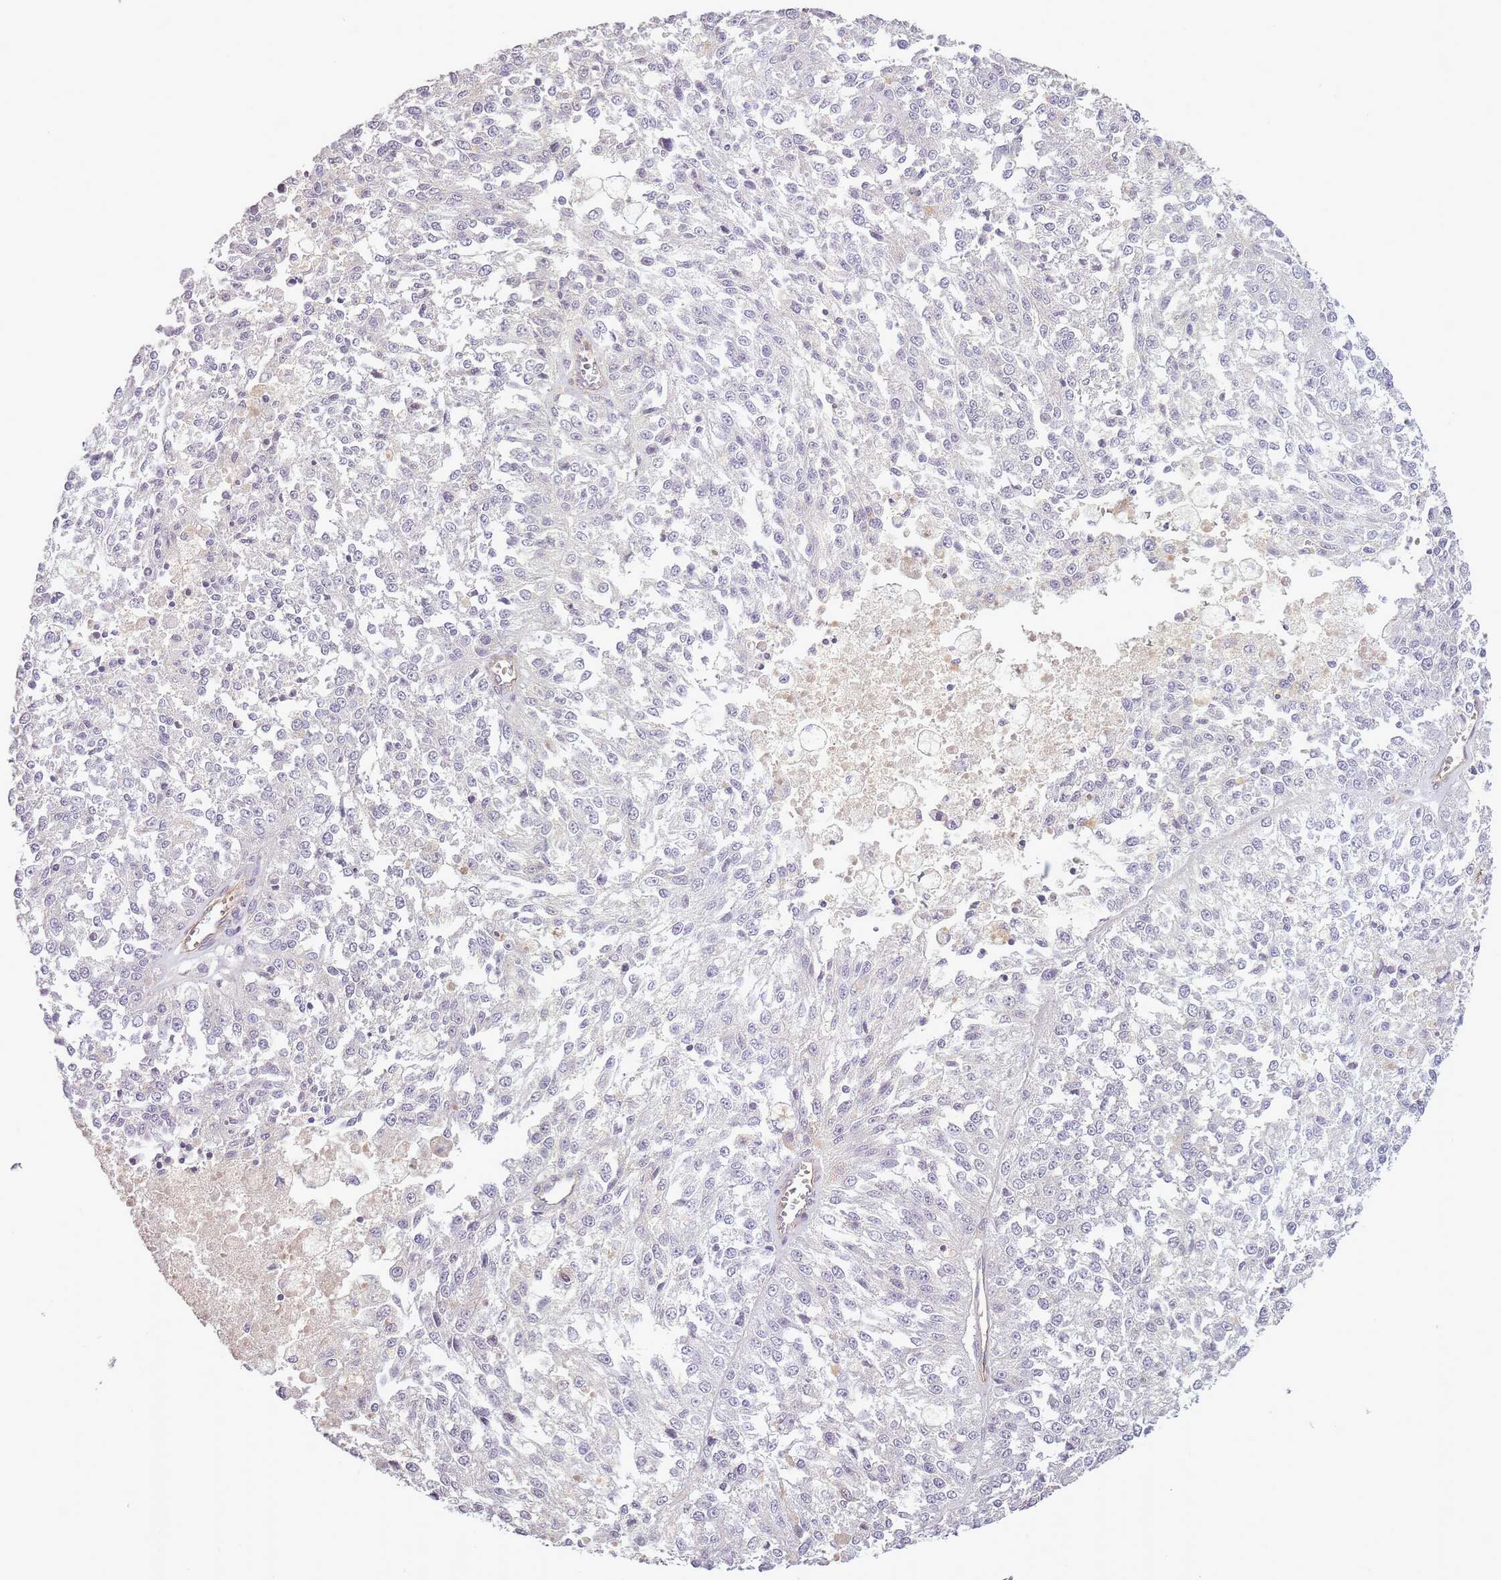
{"staining": {"intensity": "negative", "quantity": "none", "location": "none"}, "tissue": "melanoma", "cell_type": "Tumor cells", "image_type": "cancer", "snomed": [{"axis": "morphology", "description": "Malignant melanoma, NOS"}, {"axis": "topography", "description": "Skin"}], "caption": "Immunohistochemical staining of human malignant melanoma displays no significant staining in tumor cells.", "gene": "SLC8A2", "patient": {"sex": "female", "age": 64}}